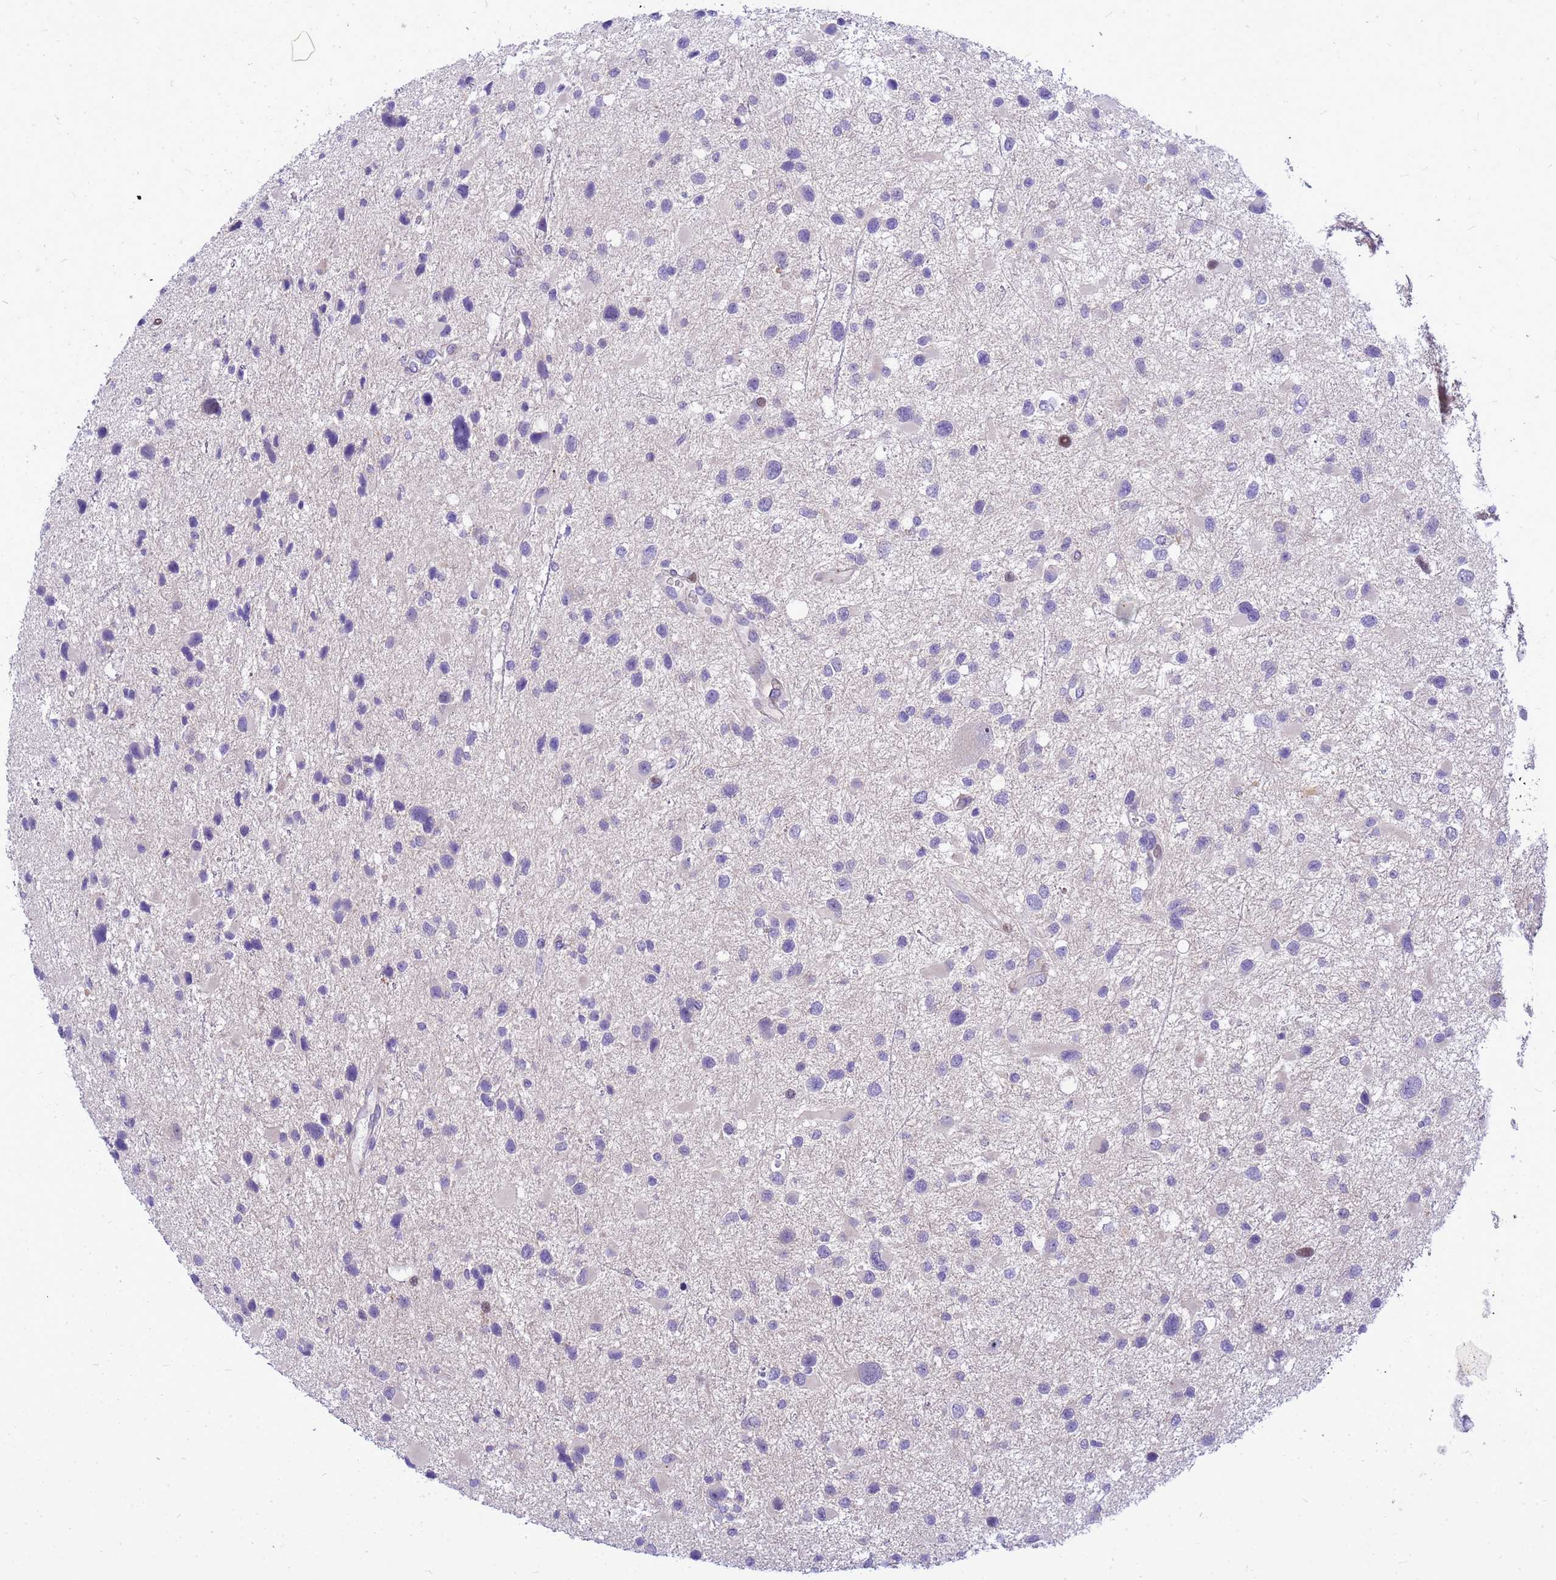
{"staining": {"intensity": "negative", "quantity": "none", "location": "none"}, "tissue": "glioma", "cell_type": "Tumor cells", "image_type": "cancer", "snomed": [{"axis": "morphology", "description": "Glioma, malignant, Low grade"}, {"axis": "topography", "description": "Brain"}], "caption": "Tumor cells are negative for protein expression in human glioma.", "gene": "ADAMTS7", "patient": {"sex": "female", "age": 32}}